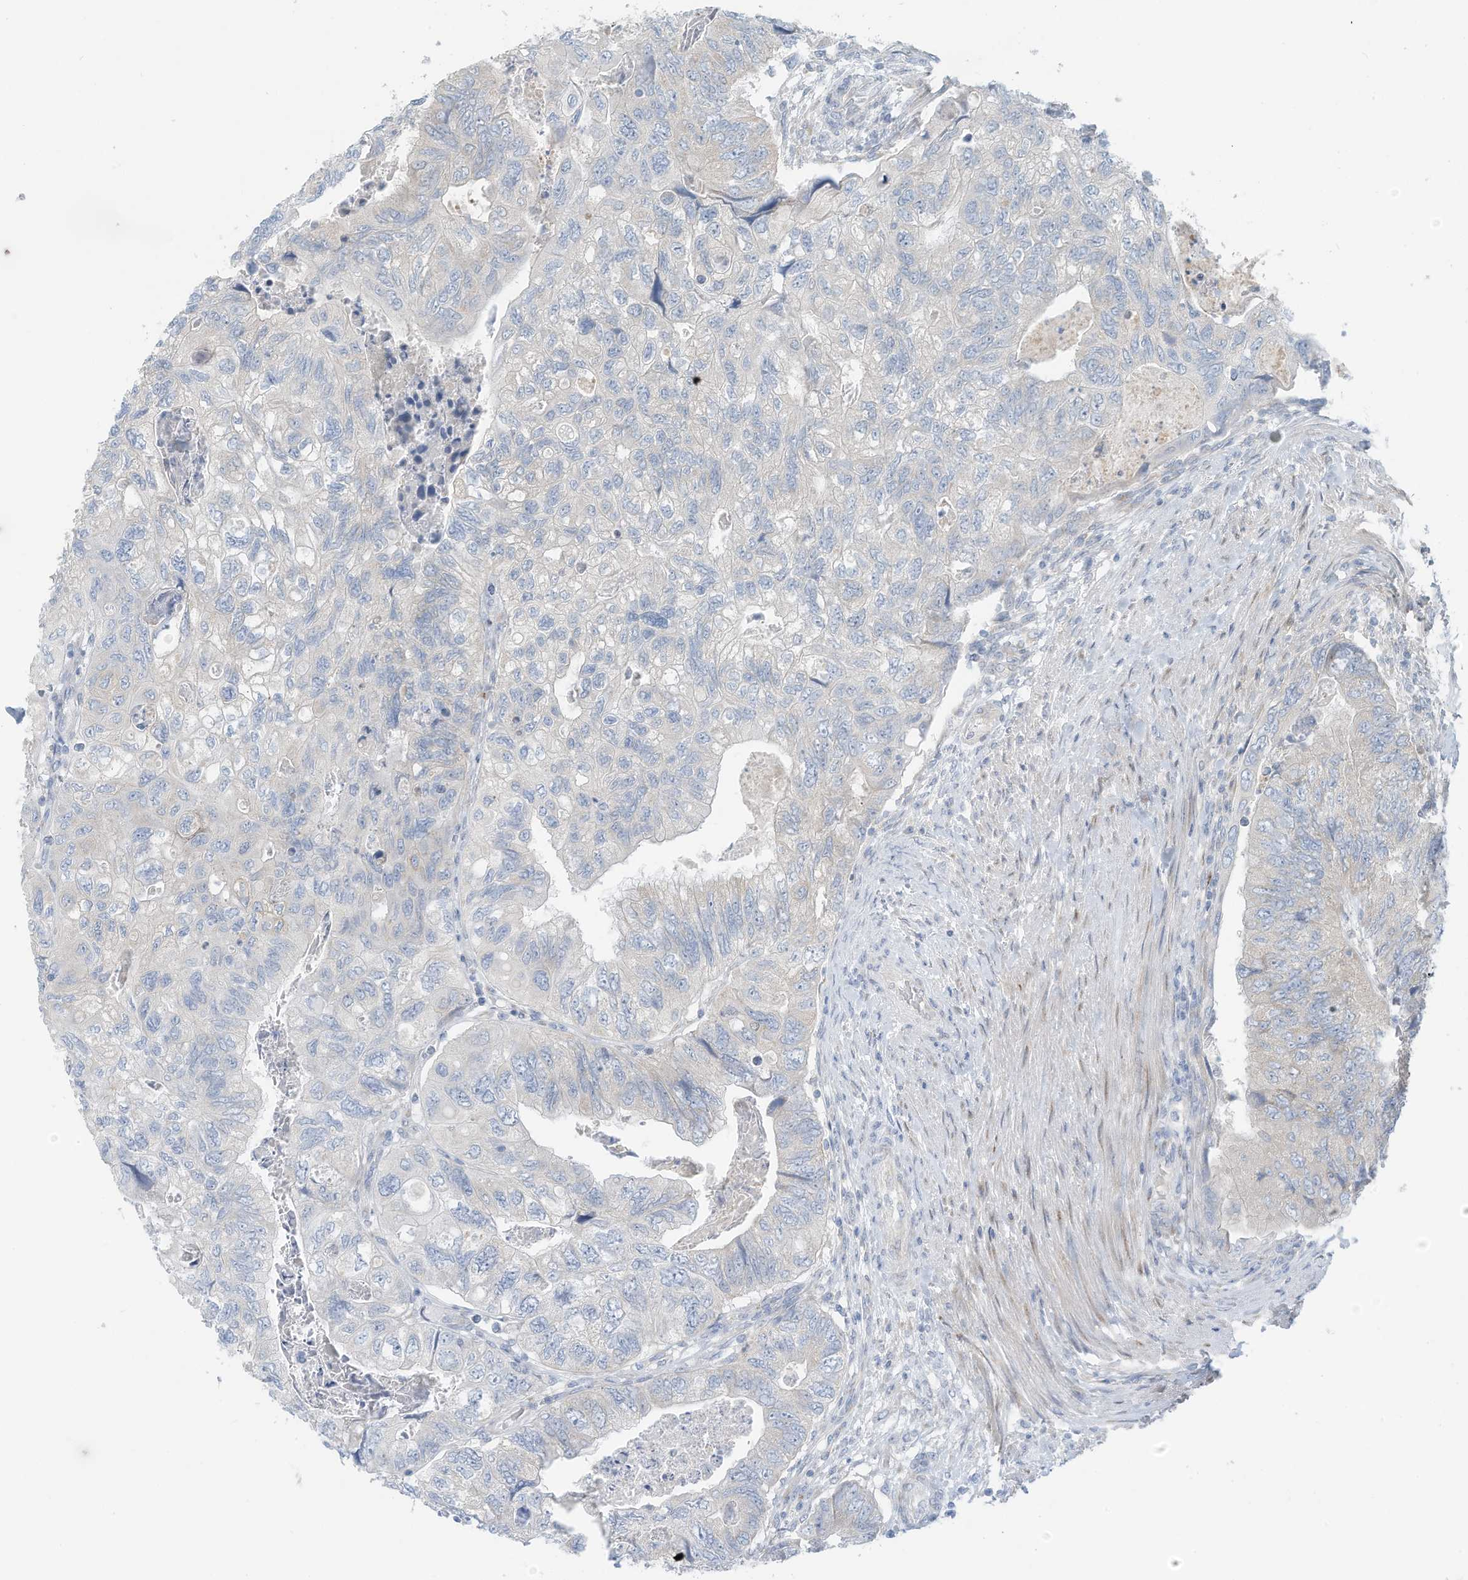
{"staining": {"intensity": "negative", "quantity": "none", "location": "none"}, "tissue": "colorectal cancer", "cell_type": "Tumor cells", "image_type": "cancer", "snomed": [{"axis": "morphology", "description": "Adenocarcinoma, NOS"}, {"axis": "topography", "description": "Rectum"}], "caption": "Colorectal adenocarcinoma stained for a protein using immunohistochemistry (IHC) exhibits no expression tumor cells.", "gene": "TRMT2B", "patient": {"sex": "male", "age": 63}}